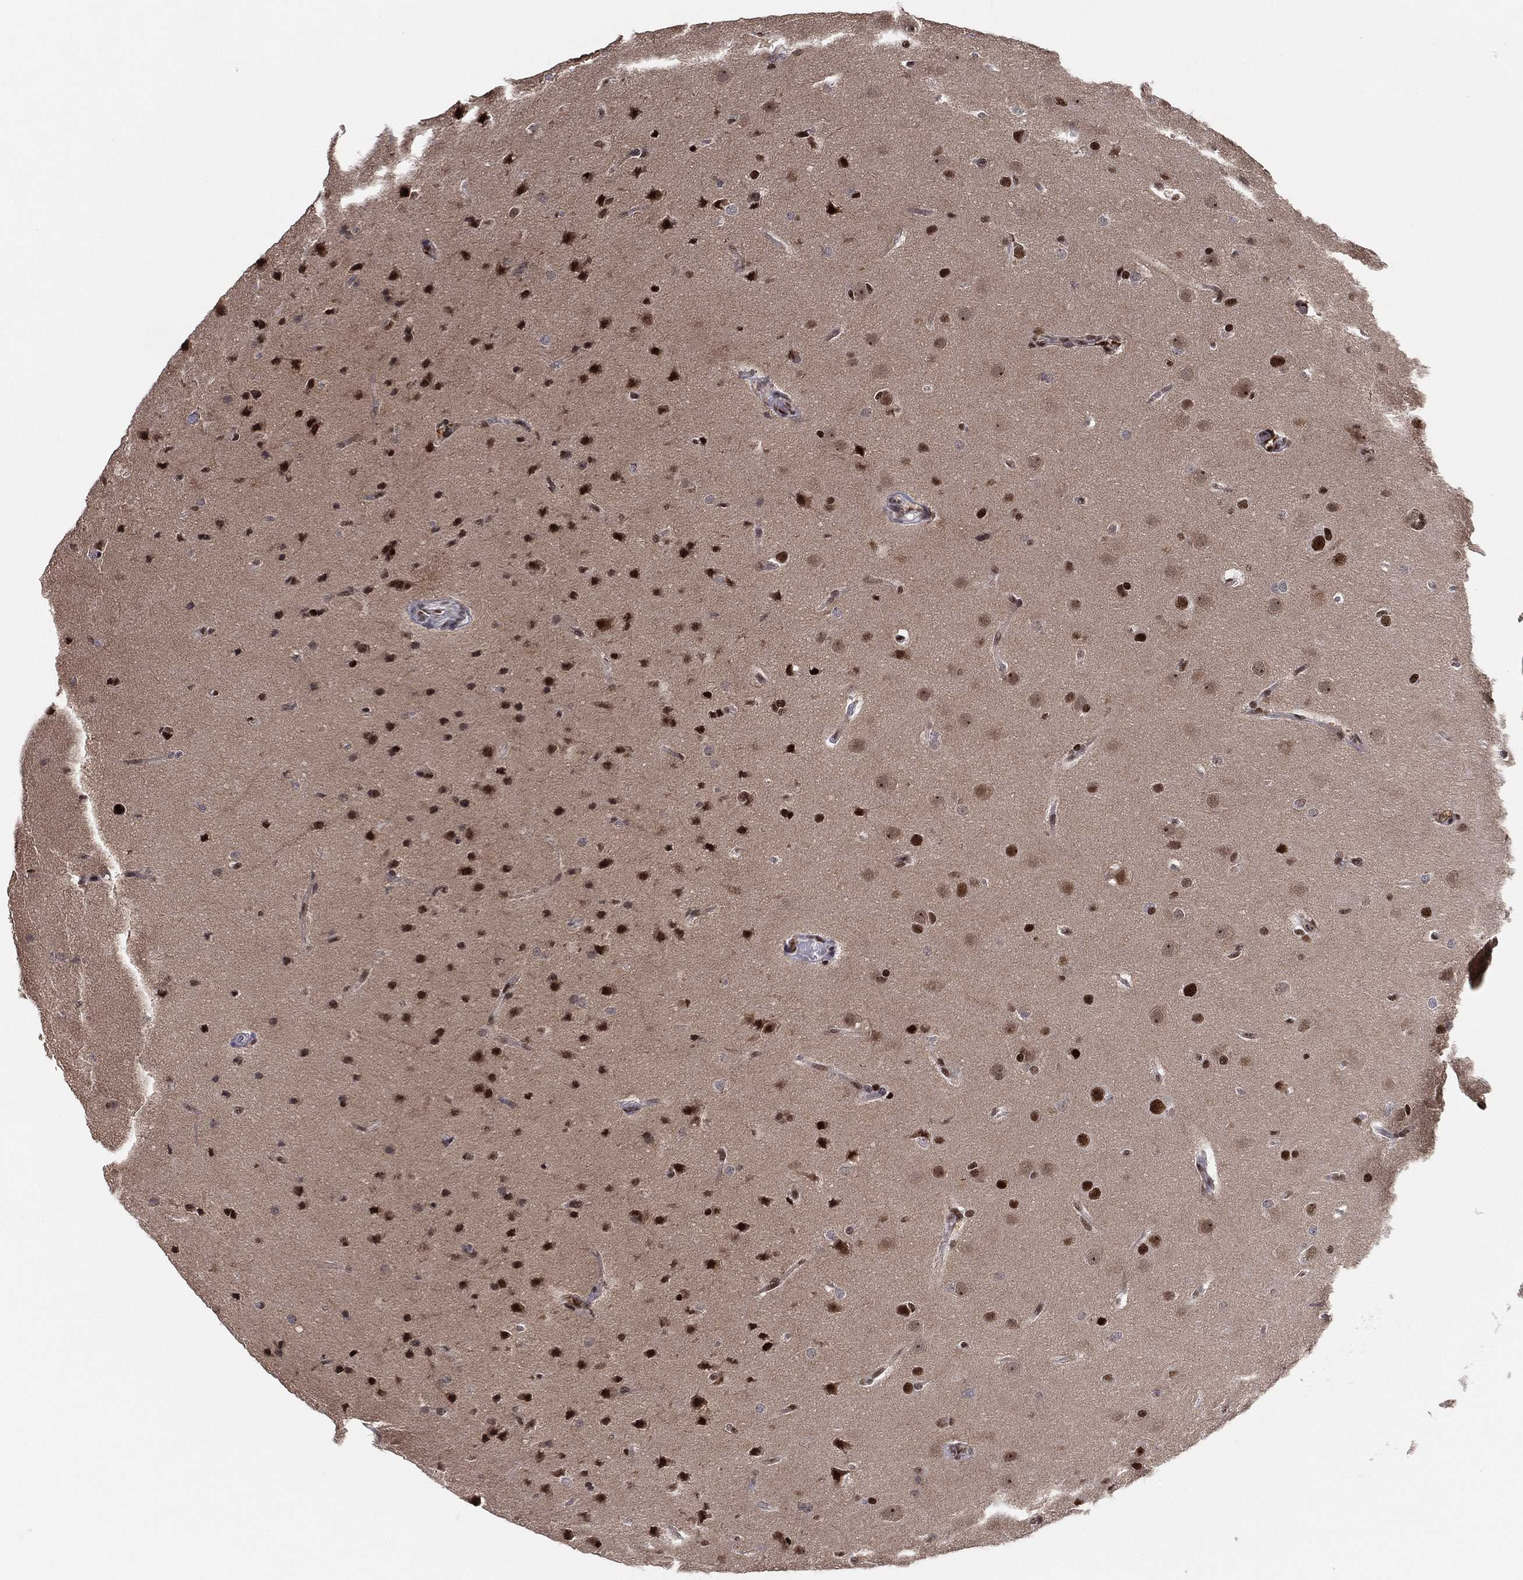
{"staining": {"intensity": "strong", "quantity": "25%-75%", "location": "nuclear"}, "tissue": "glioma", "cell_type": "Tumor cells", "image_type": "cancer", "snomed": [{"axis": "morphology", "description": "Glioma, malignant, Low grade"}, {"axis": "topography", "description": "Brain"}], "caption": "This is an image of IHC staining of low-grade glioma (malignant), which shows strong staining in the nuclear of tumor cells.", "gene": "GPALPP1", "patient": {"sex": "female", "age": 32}}